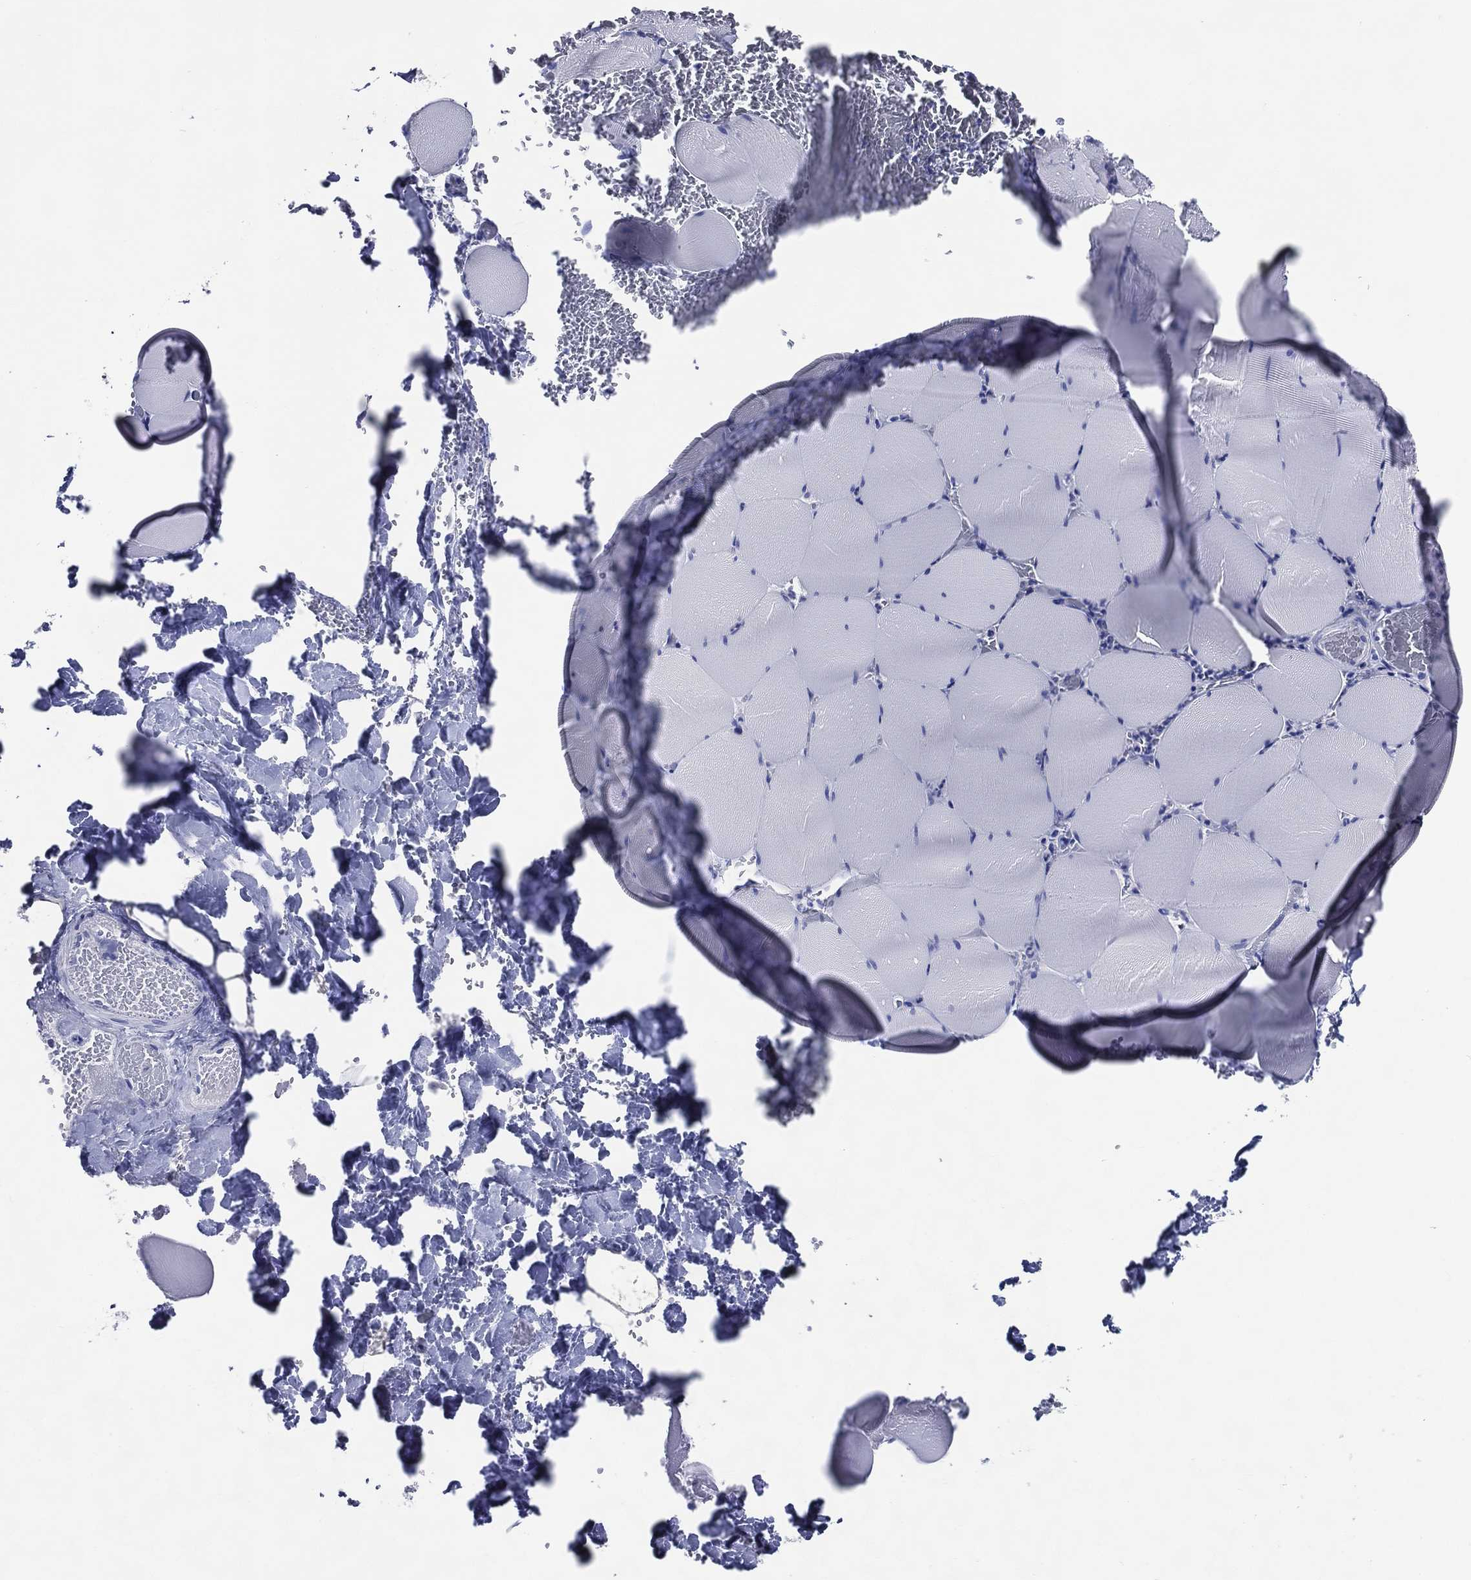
{"staining": {"intensity": "negative", "quantity": "none", "location": "none"}, "tissue": "skeletal muscle", "cell_type": "Myocytes", "image_type": "normal", "snomed": [{"axis": "morphology", "description": "Normal tissue, NOS"}, {"axis": "morphology", "description": "Malignant melanoma, Metastatic site"}, {"axis": "topography", "description": "Skeletal muscle"}], "caption": "An IHC image of benign skeletal muscle is shown. There is no staining in myocytes of skeletal muscle.", "gene": "ACE2", "patient": {"sex": "male", "age": 50}}